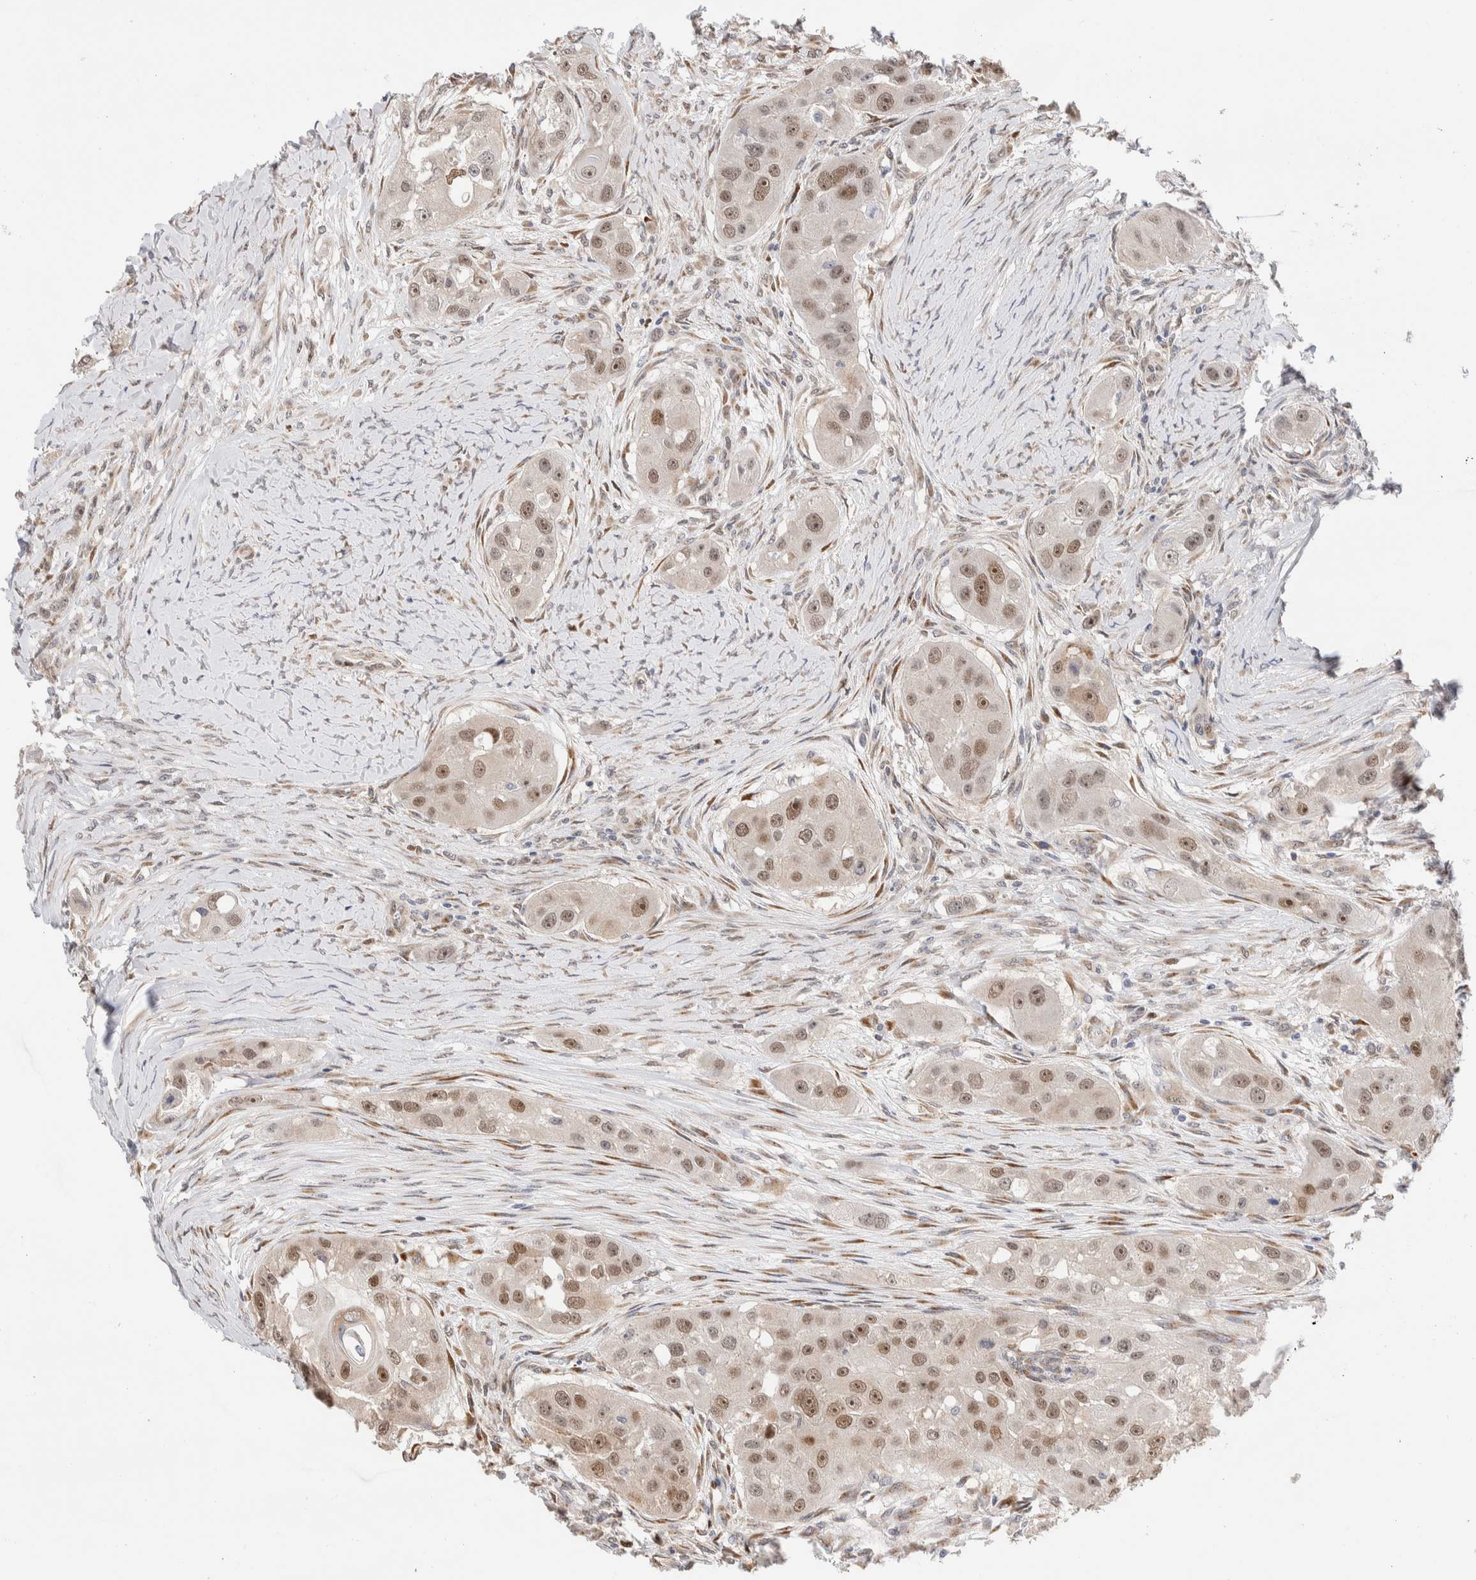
{"staining": {"intensity": "moderate", "quantity": ">75%", "location": "nuclear"}, "tissue": "head and neck cancer", "cell_type": "Tumor cells", "image_type": "cancer", "snomed": [{"axis": "morphology", "description": "Normal tissue, NOS"}, {"axis": "morphology", "description": "Squamous cell carcinoma, NOS"}, {"axis": "topography", "description": "Skeletal muscle"}, {"axis": "topography", "description": "Head-Neck"}], "caption": "Human head and neck cancer stained with a brown dye reveals moderate nuclear positive expression in approximately >75% of tumor cells.", "gene": "NSMAF", "patient": {"sex": "male", "age": 51}}